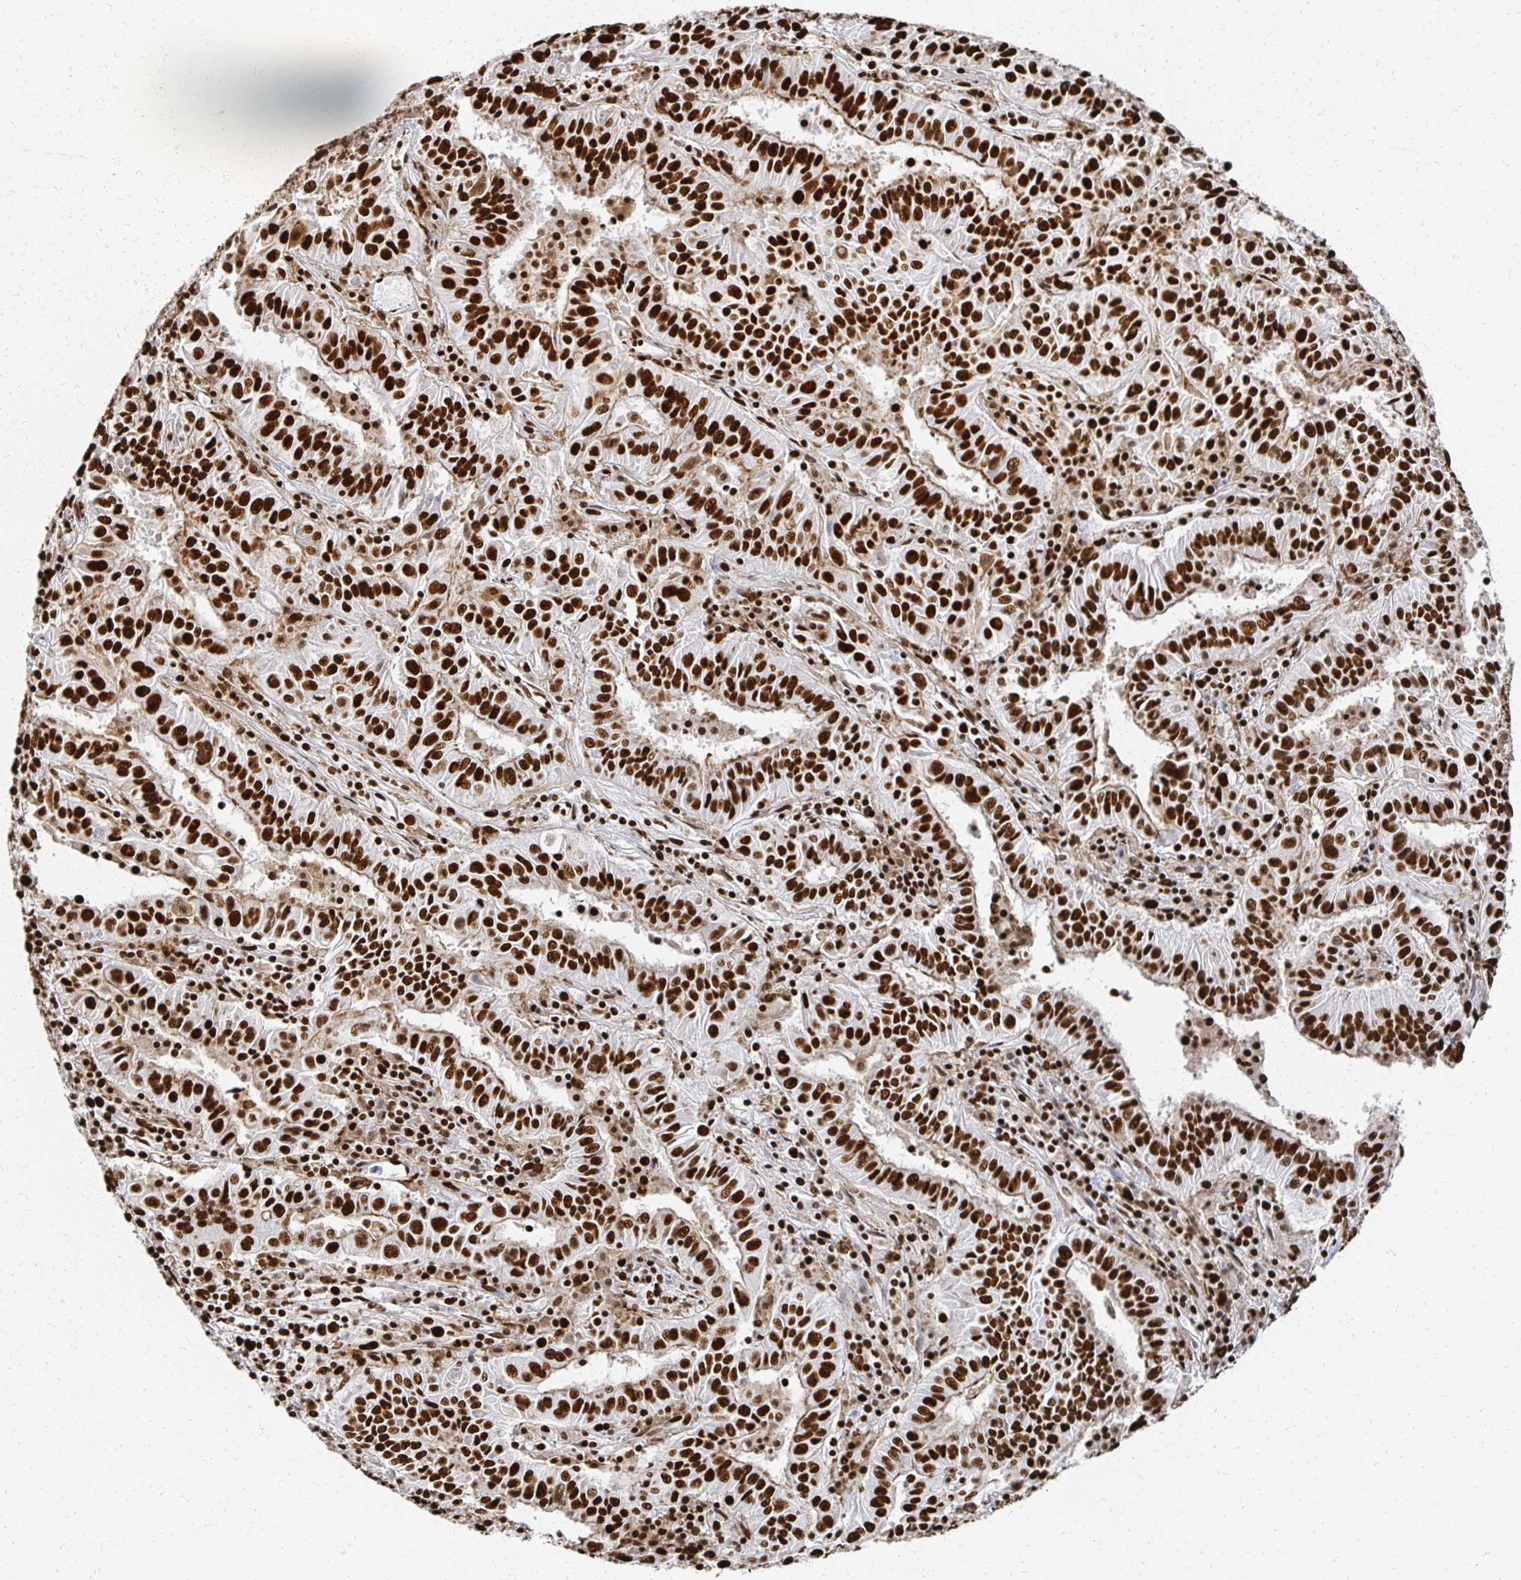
{"staining": {"intensity": "strong", "quantity": ">75%", "location": "nuclear"}, "tissue": "pancreatic cancer", "cell_type": "Tumor cells", "image_type": "cancer", "snomed": [{"axis": "morphology", "description": "Adenocarcinoma, NOS"}, {"axis": "topography", "description": "Pancreas"}], "caption": "This is a micrograph of IHC staining of pancreatic cancer (adenocarcinoma), which shows strong expression in the nuclear of tumor cells.", "gene": "RBBP7", "patient": {"sex": "male", "age": 63}}